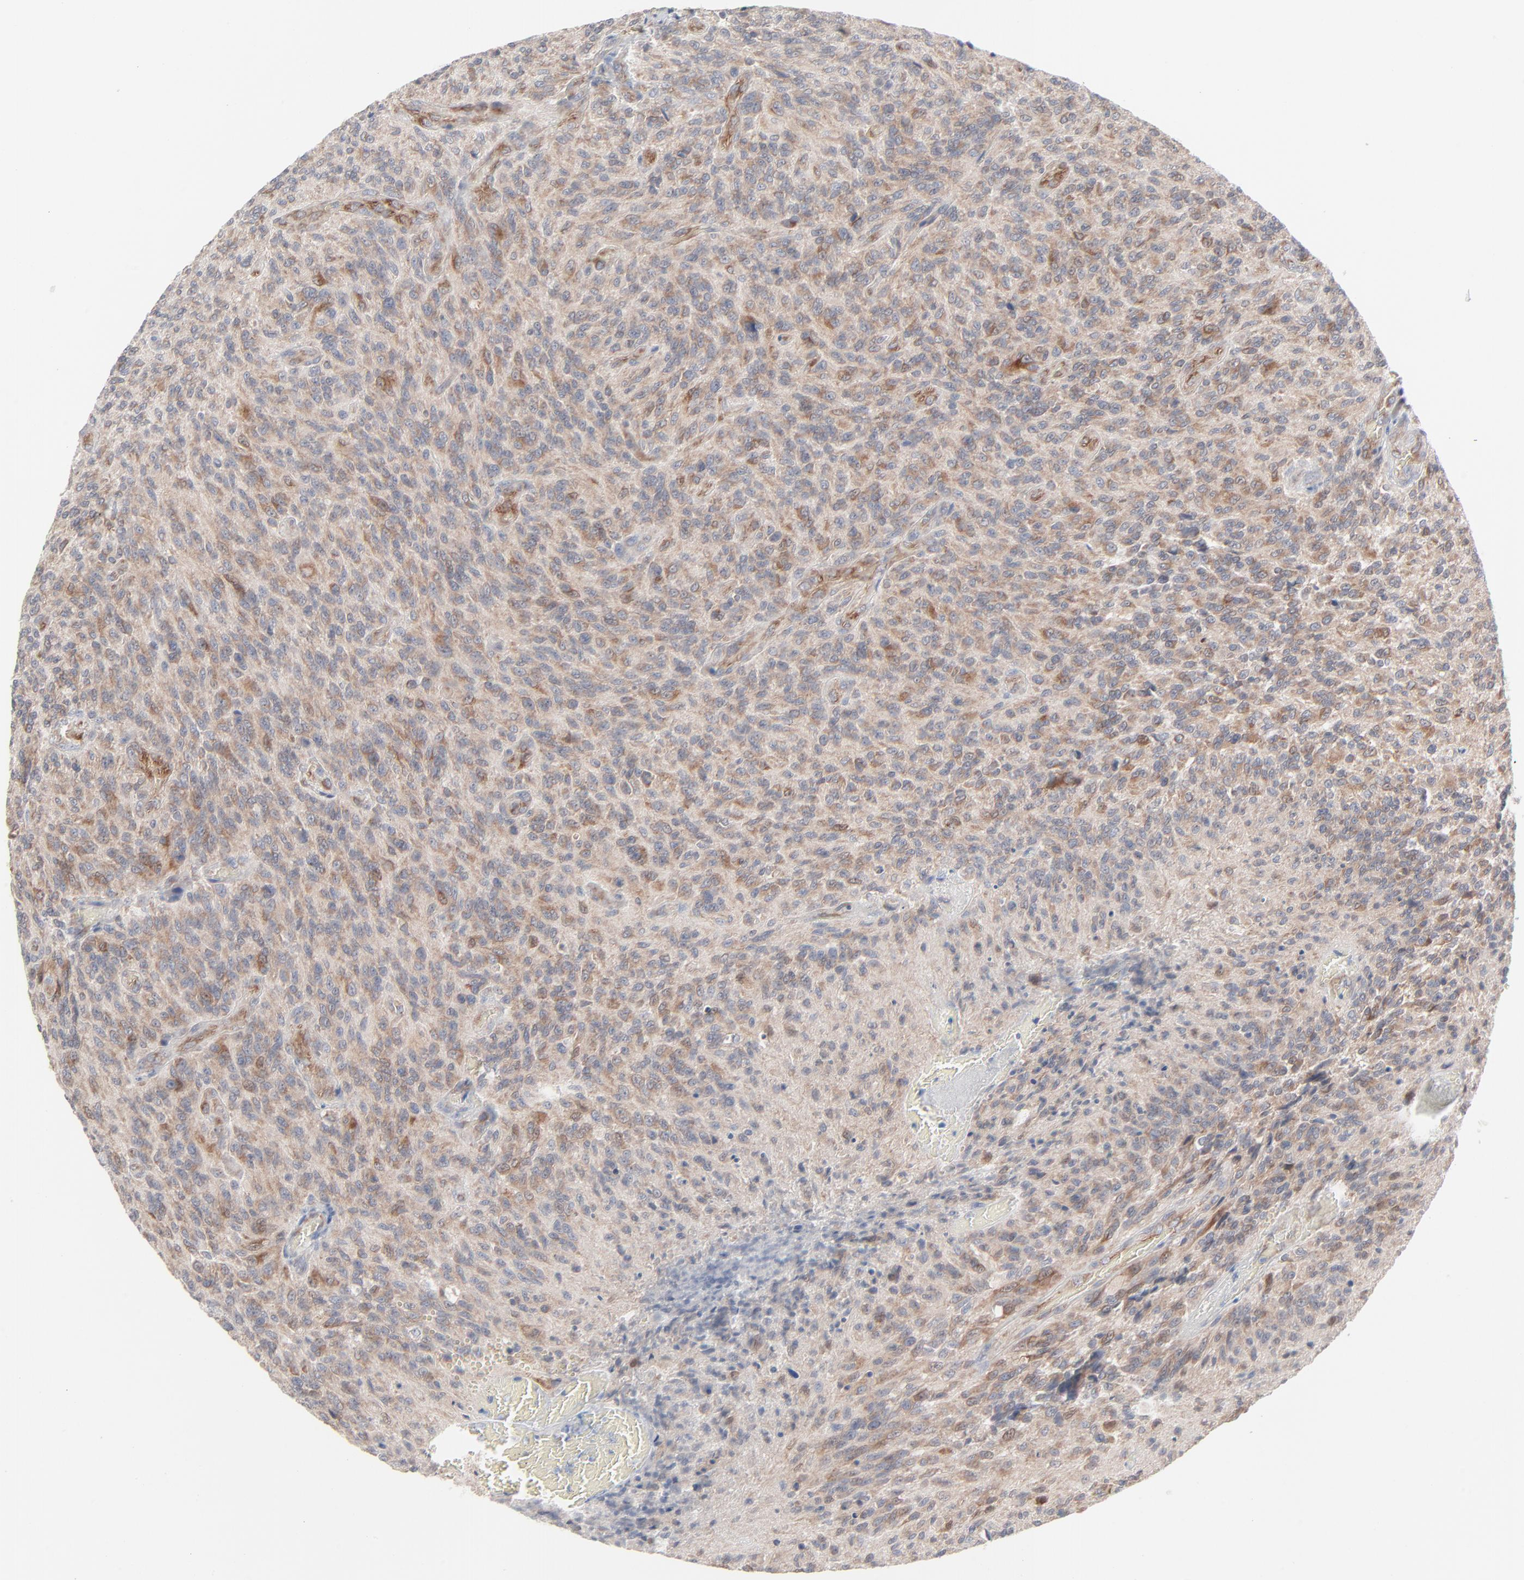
{"staining": {"intensity": "moderate", "quantity": ">75%", "location": "cytoplasmic/membranous"}, "tissue": "glioma", "cell_type": "Tumor cells", "image_type": "cancer", "snomed": [{"axis": "morphology", "description": "Normal tissue, NOS"}, {"axis": "morphology", "description": "Glioma, malignant, High grade"}, {"axis": "topography", "description": "Cerebral cortex"}], "caption": "Moderate cytoplasmic/membranous expression for a protein is identified in approximately >75% of tumor cells of malignant glioma (high-grade) using IHC.", "gene": "KDSR", "patient": {"sex": "male", "age": 56}}